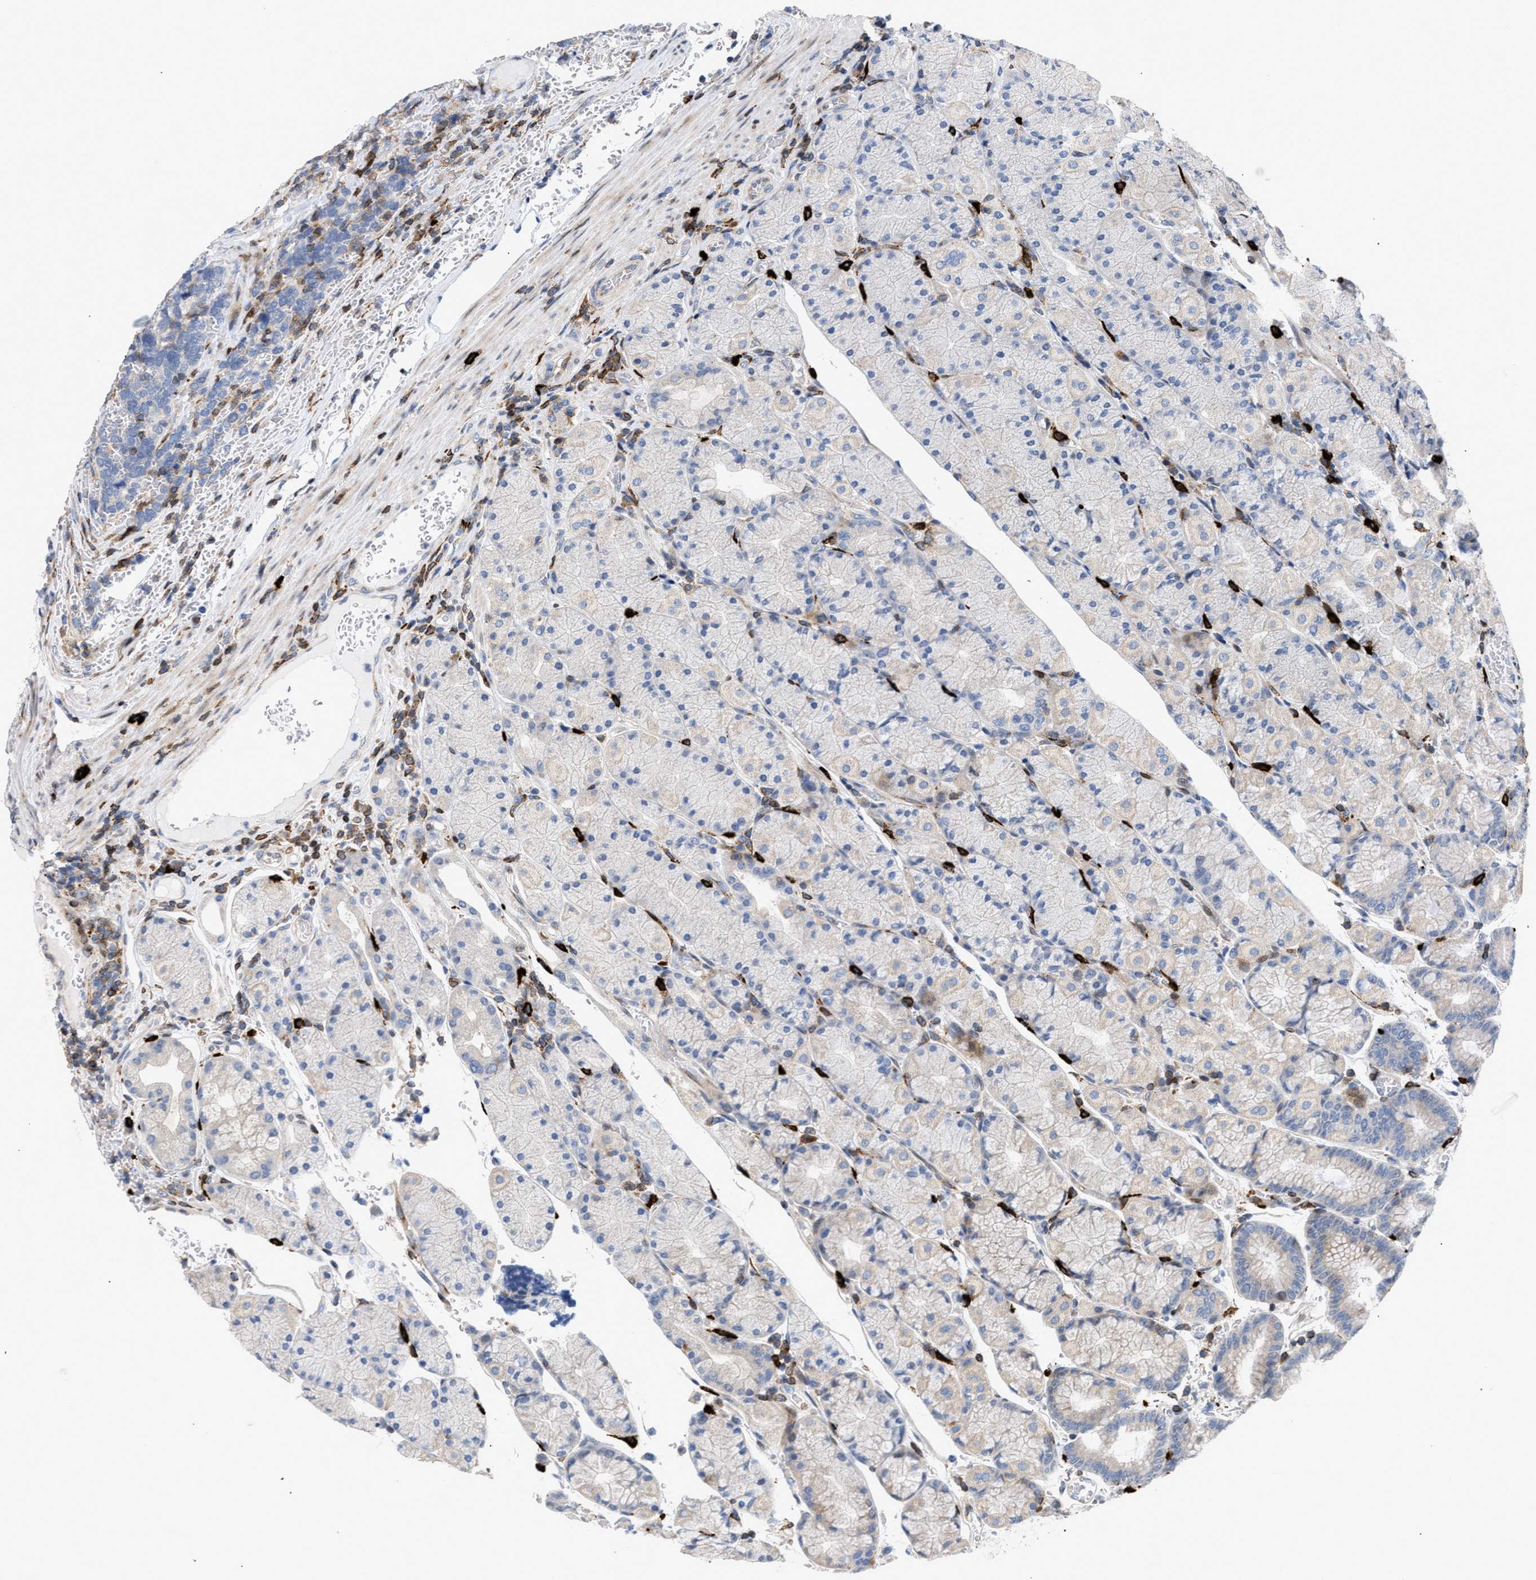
{"staining": {"intensity": "negative", "quantity": "none", "location": "none"}, "tissue": "stomach", "cell_type": "Glandular cells", "image_type": "normal", "snomed": [{"axis": "morphology", "description": "Normal tissue, NOS"}, {"axis": "morphology", "description": "Carcinoid, malignant, NOS"}, {"axis": "topography", "description": "Stomach, upper"}], "caption": "High power microscopy histopathology image of an IHC micrograph of normal stomach, revealing no significant staining in glandular cells. The staining was performed using DAB (3,3'-diaminobenzidine) to visualize the protein expression in brown, while the nuclei were stained in blue with hematoxylin (Magnification: 20x).", "gene": "ATP9A", "patient": {"sex": "male", "age": 39}}